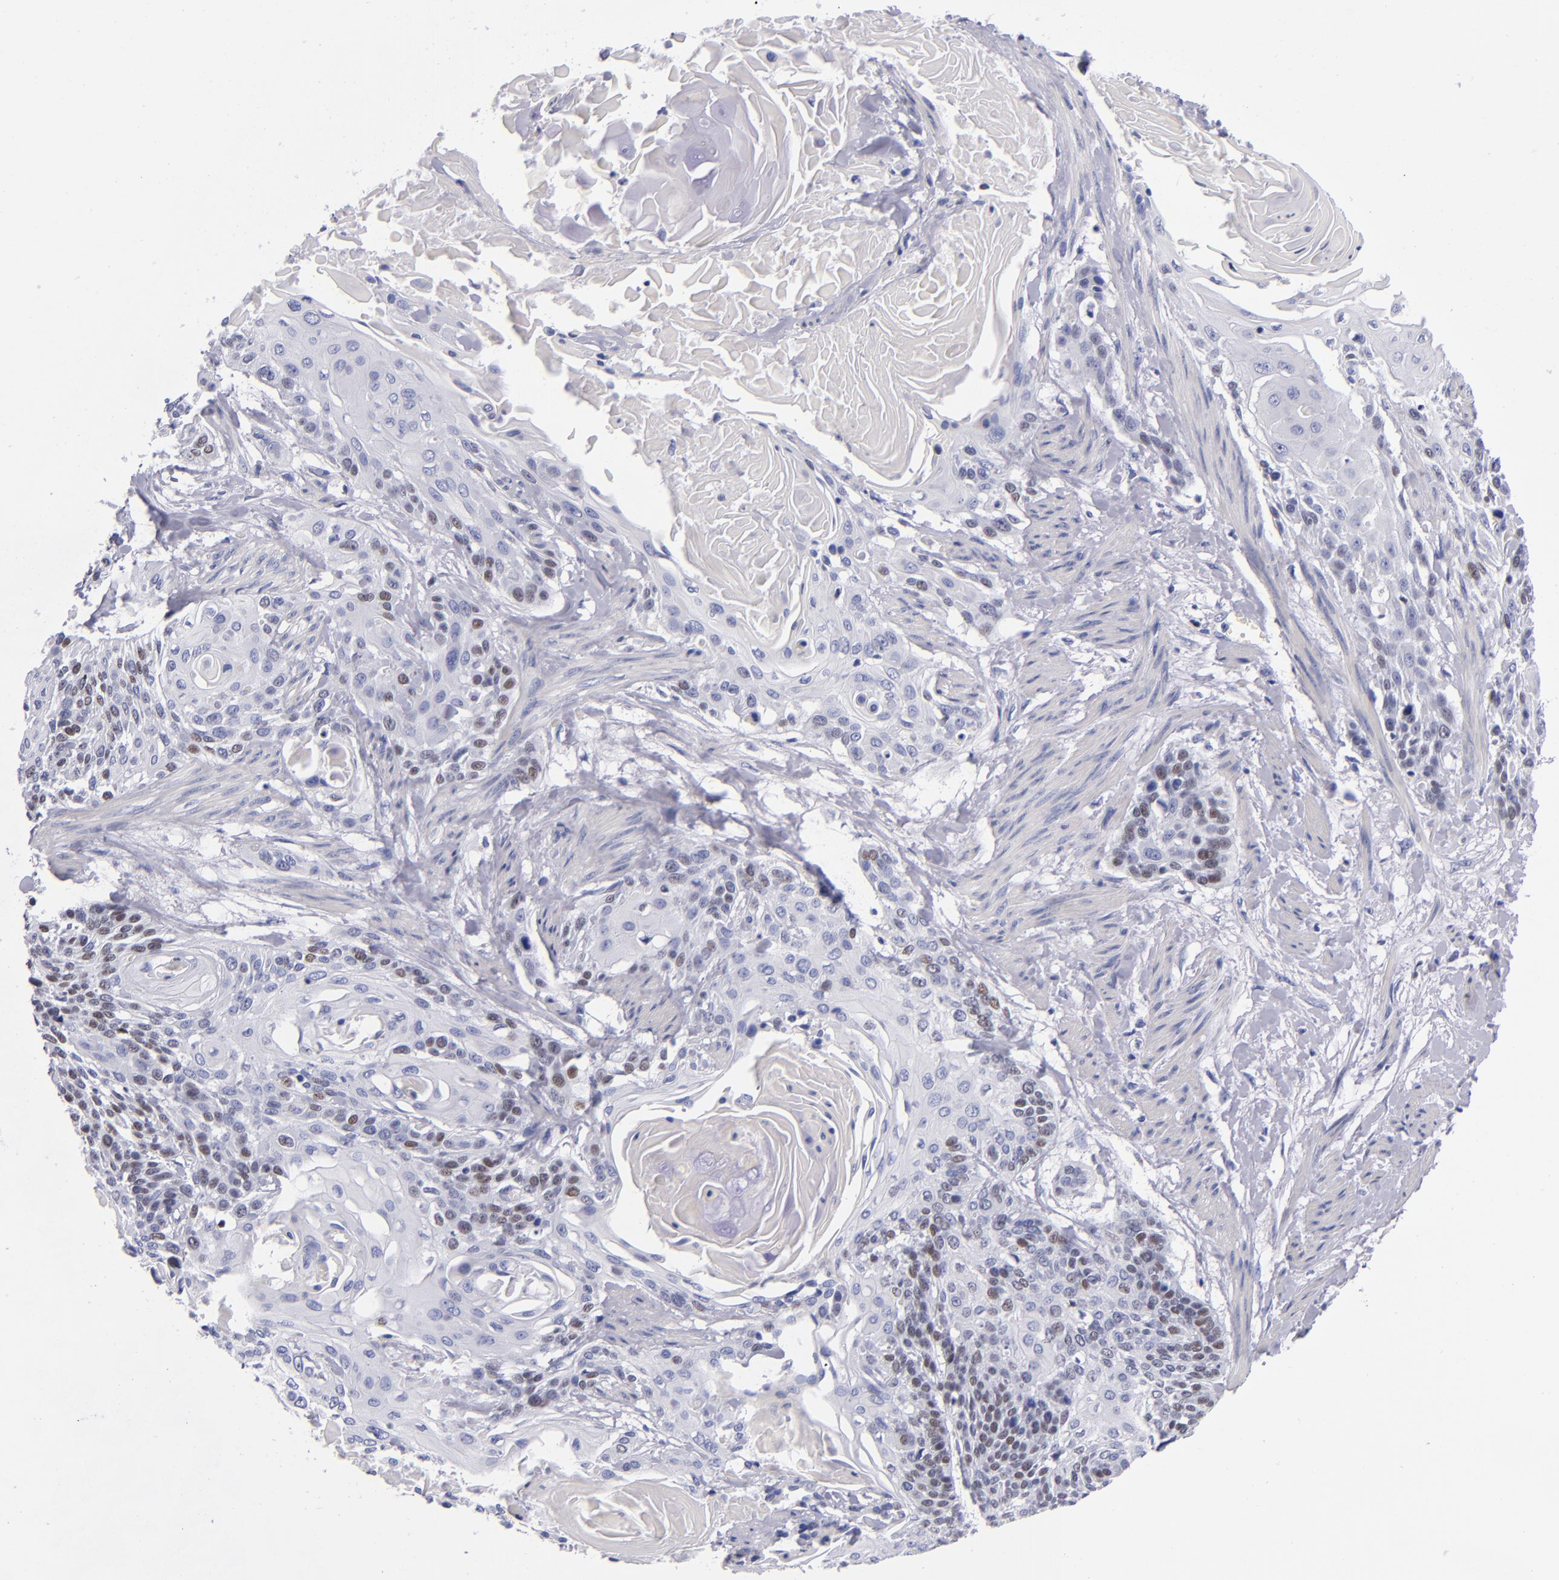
{"staining": {"intensity": "moderate", "quantity": "<25%", "location": "nuclear"}, "tissue": "cervical cancer", "cell_type": "Tumor cells", "image_type": "cancer", "snomed": [{"axis": "morphology", "description": "Squamous cell carcinoma, NOS"}, {"axis": "topography", "description": "Cervix"}], "caption": "Protein staining reveals moderate nuclear positivity in about <25% of tumor cells in squamous cell carcinoma (cervical).", "gene": "MCM7", "patient": {"sex": "female", "age": 57}}